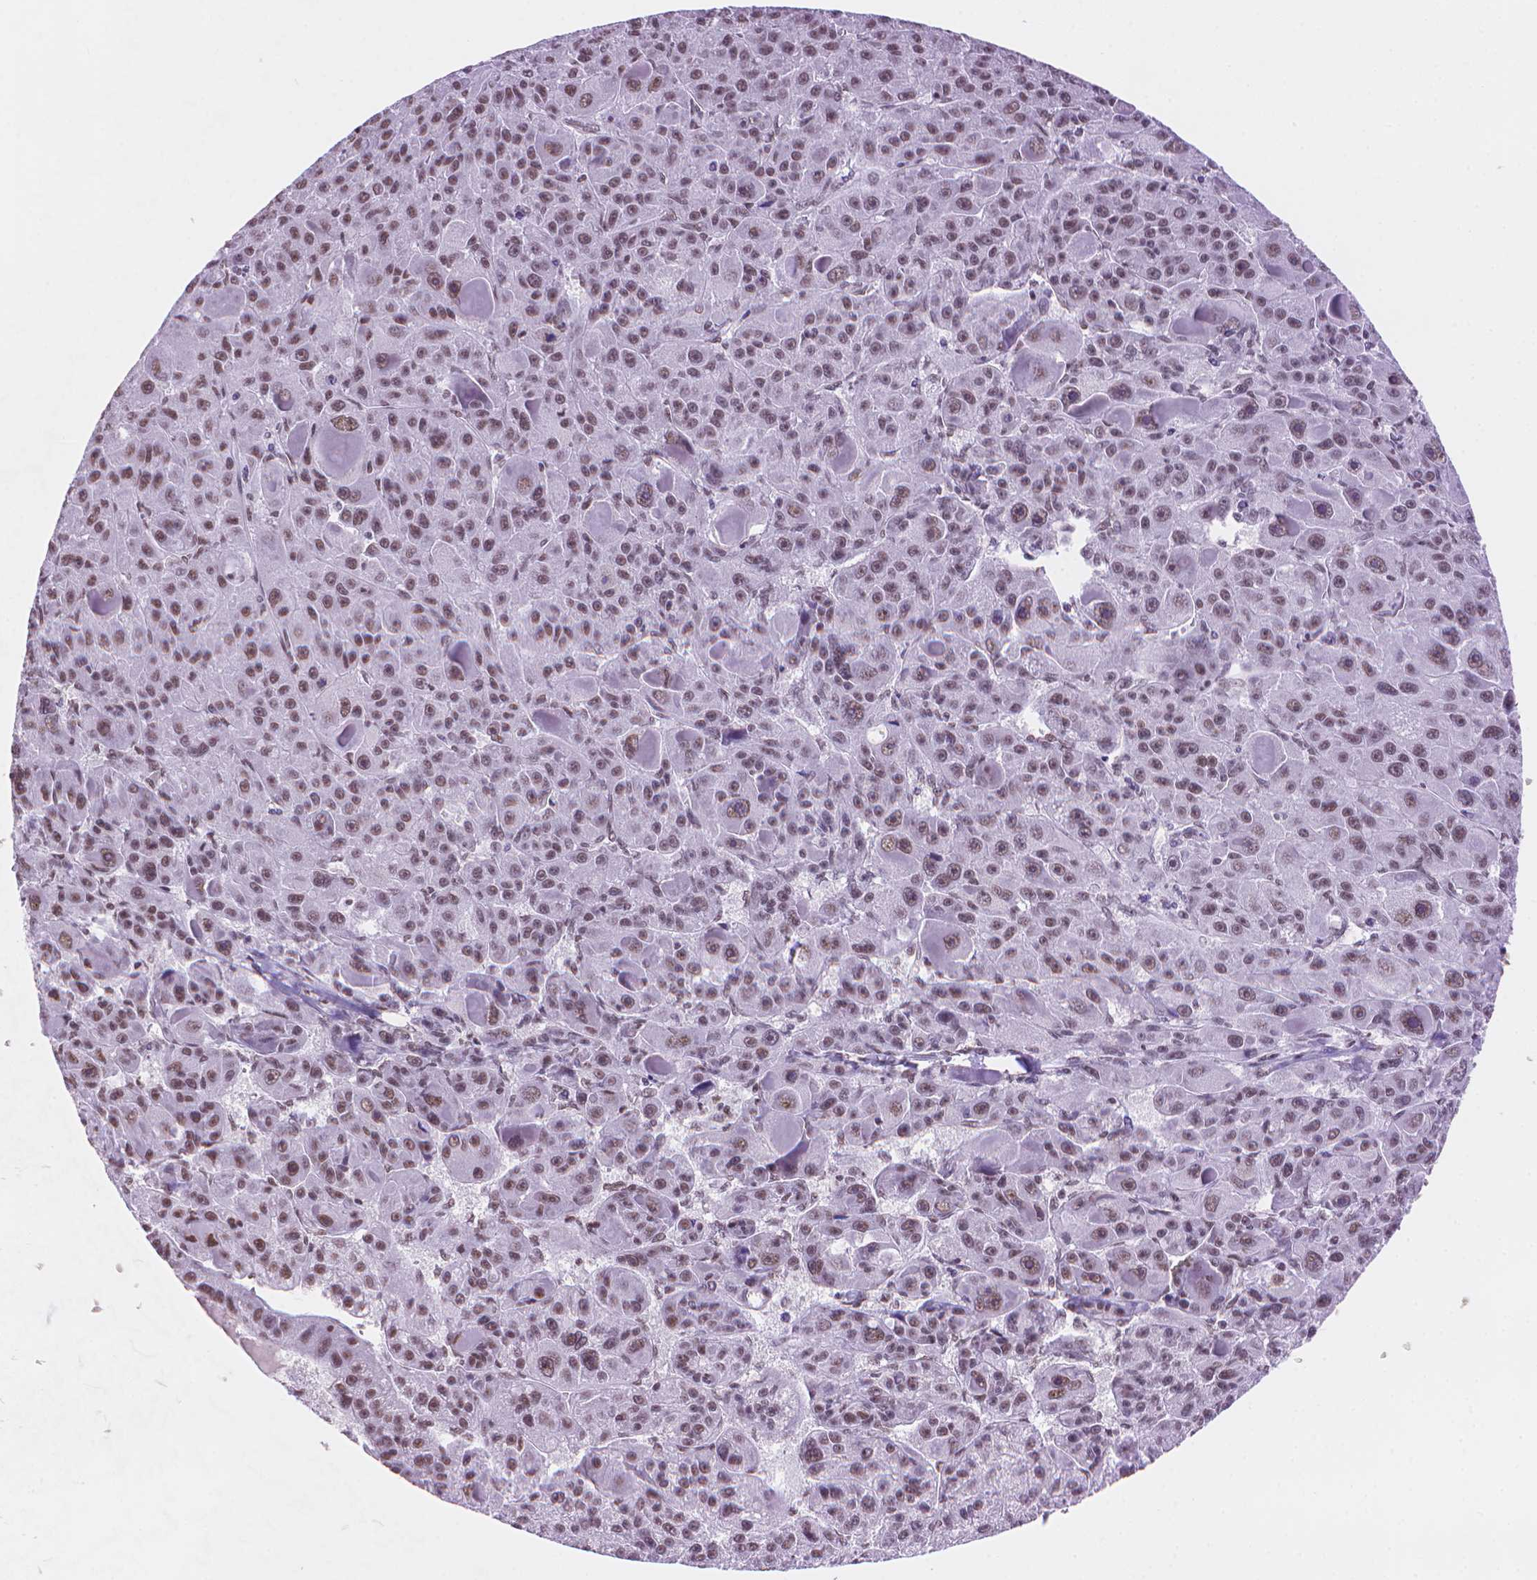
{"staining": {"intensity": "moderate", "quantity": ">75%", "location": "nuclear"}, "tissue": "liver cancer", "cell_type": "Tumor cells", "image_type": "cancer", "snomed": [{"axis": "morphology", "description": "Carcinoma, Hepatocellular, NOS"}, {"axis": "topography", "description": "Liver"}], "caption": "A brown stain labels moderate nuclear staining of a protein in human liver cancer (hepatocellular carcinoma) tumor cells.", "gene": "RPA4", "patient": {"sex": "male", "age": 76}}